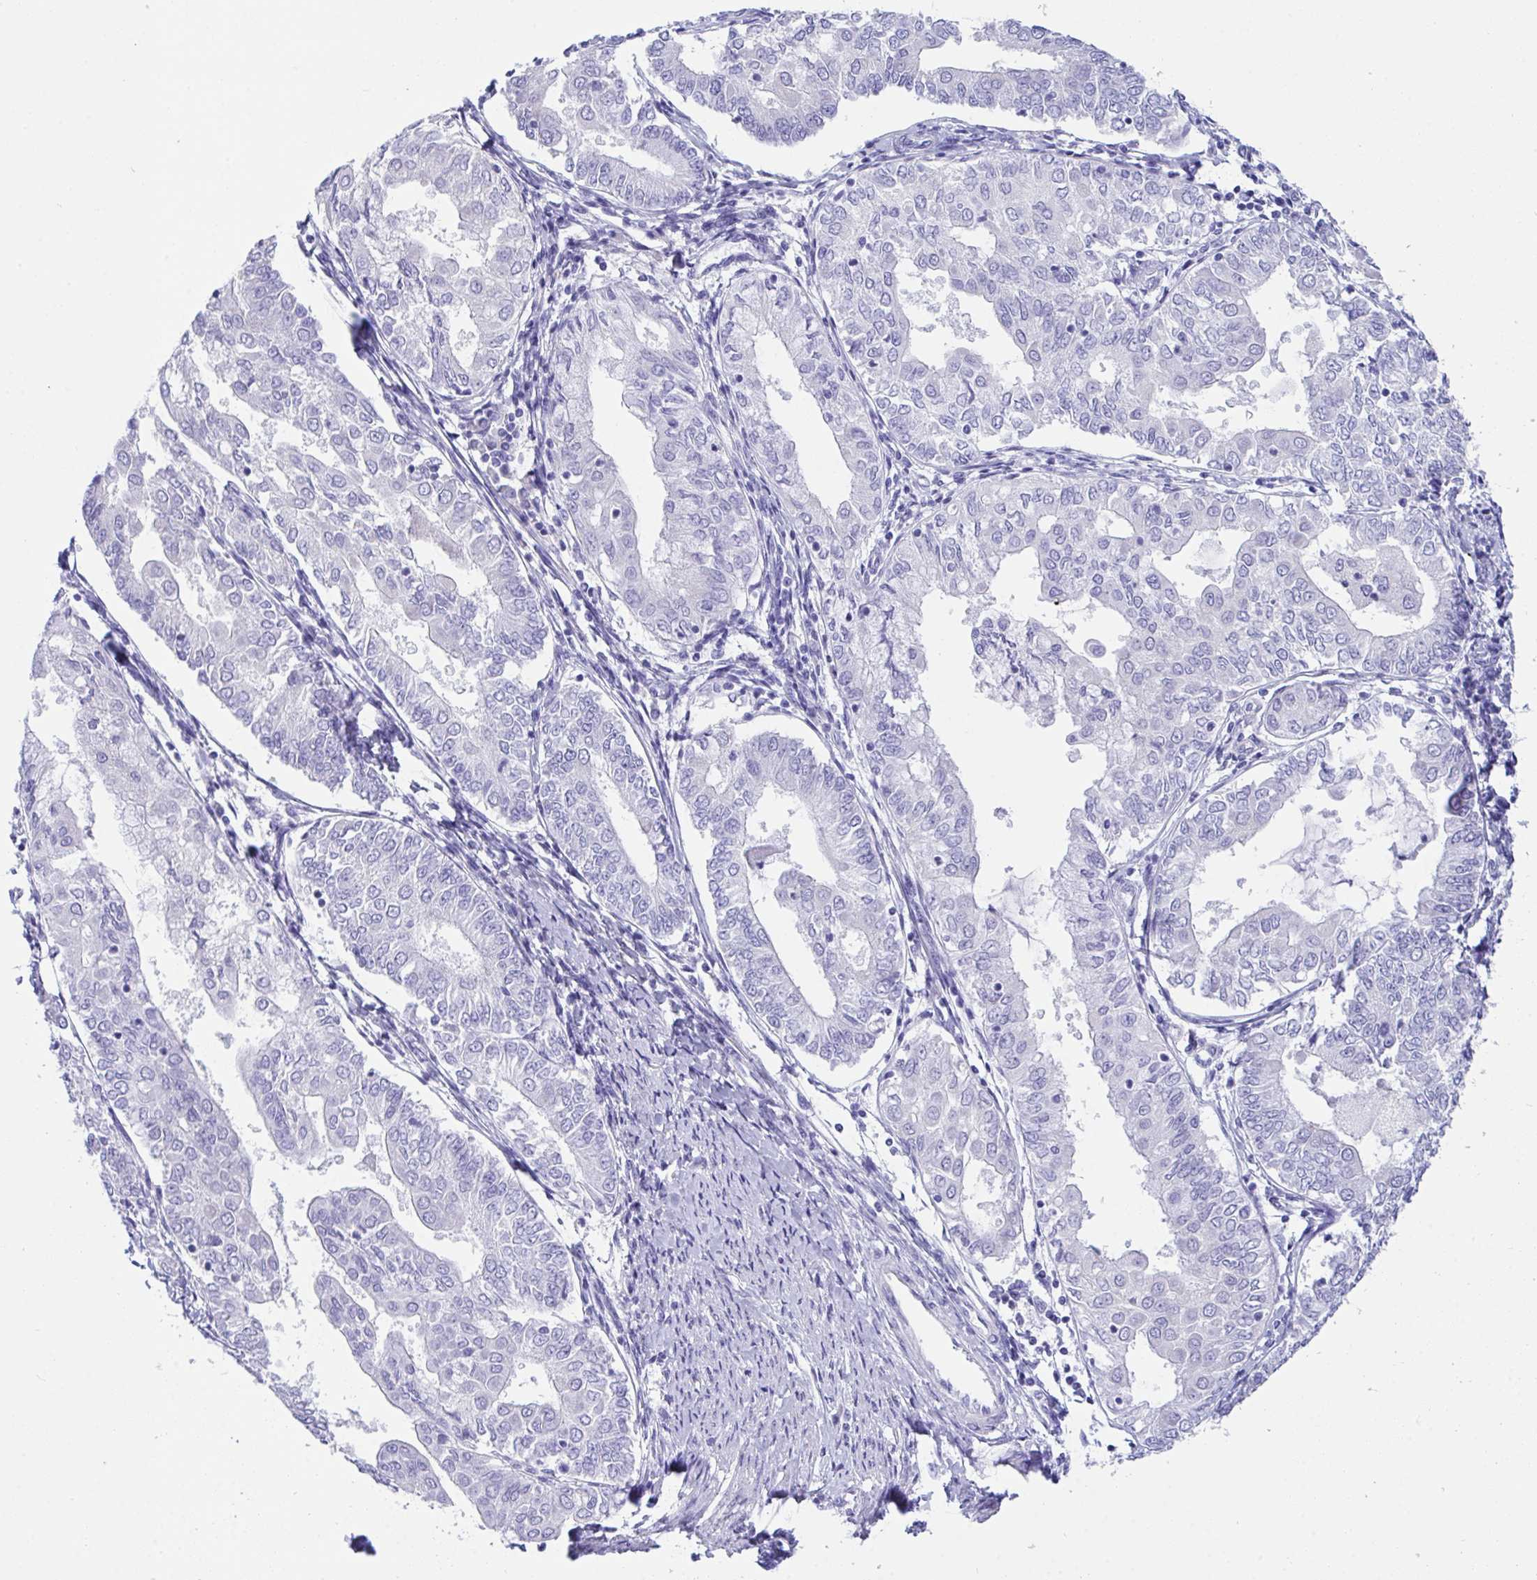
{"staining": {"intensity": "negative", "quantity": "none", "location": "none"}, "tissue": "endometrial cancer", "cell_type": "Tumor cells", "image_type": "cancer", "snomed": [{"axis": "morphology", "description": "Adenocarcinoma, NOS"}, {"axis": "topography", "description": "Endometrium"}], "caption": "DAB immunohistochemical staining of human endometrial cancer shows no significant expression in tumor cells. (Immunohistochemistry (ihc), brightfield microscopy, high magnification).", "gene": "TMEM106B", "patient": {"sex": "female", "age": 68}}